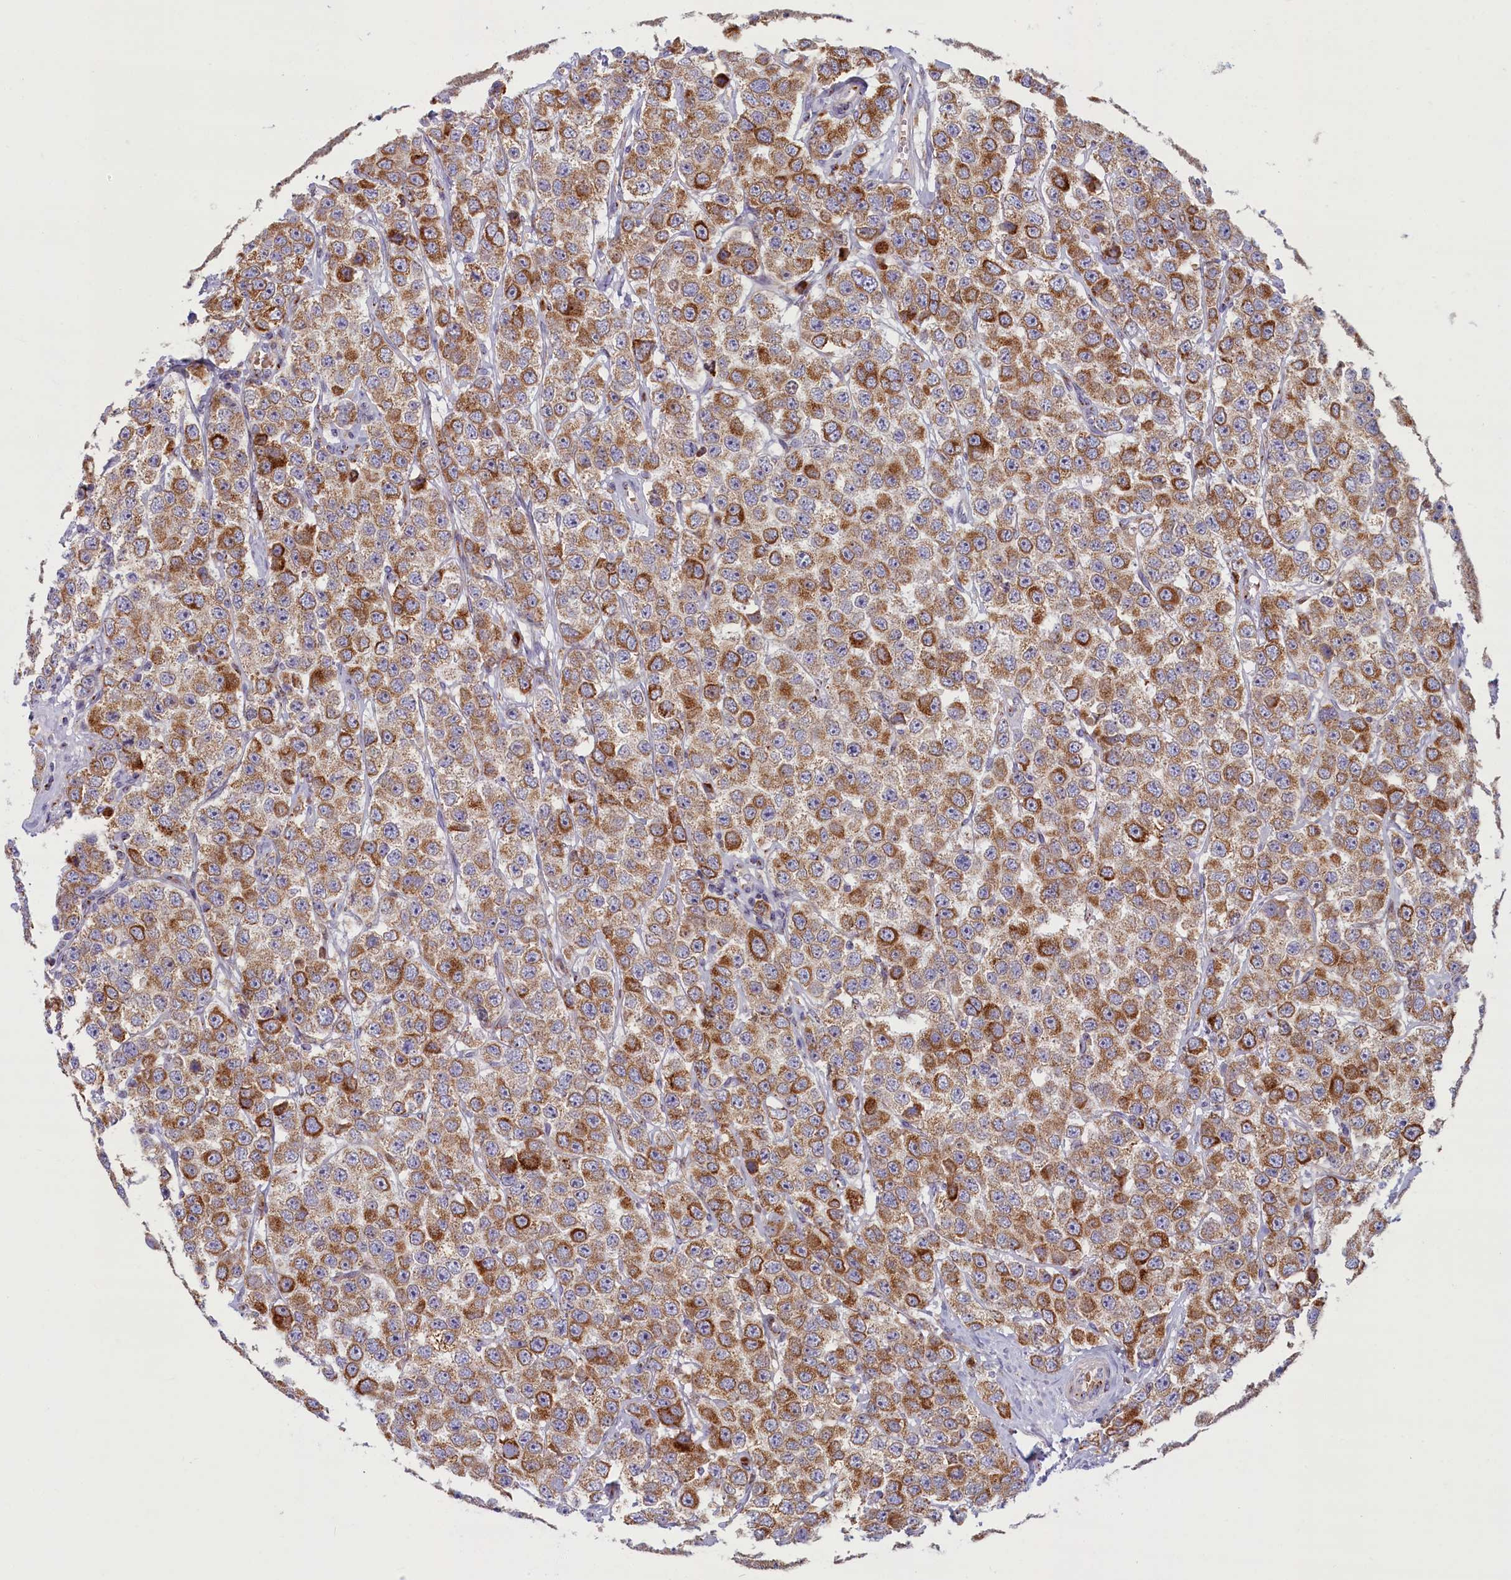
{"staining": {"intensity": "moderate", "quantity": ">75%", "location": "cytoplasmic/membranous"}, "tissue": "testis cancer", "cell_type": "Tumor cells", "image_type": "cancer", "snomed": [{"axis": "morphology", "description": "Seminoma, NOS"}, {"axis": "topography", "description": "Testis"}], "caption": "Moderate cytoplasmic/membranous staining is seen in about >75% of tumor cells in testis seminoma. (DAB (3,3'-diaminobenzidine) IHC with brightfield microscopy, high magnification).", "gene": "BLVRB", "patient": {"sex": "male", "age": 28}}